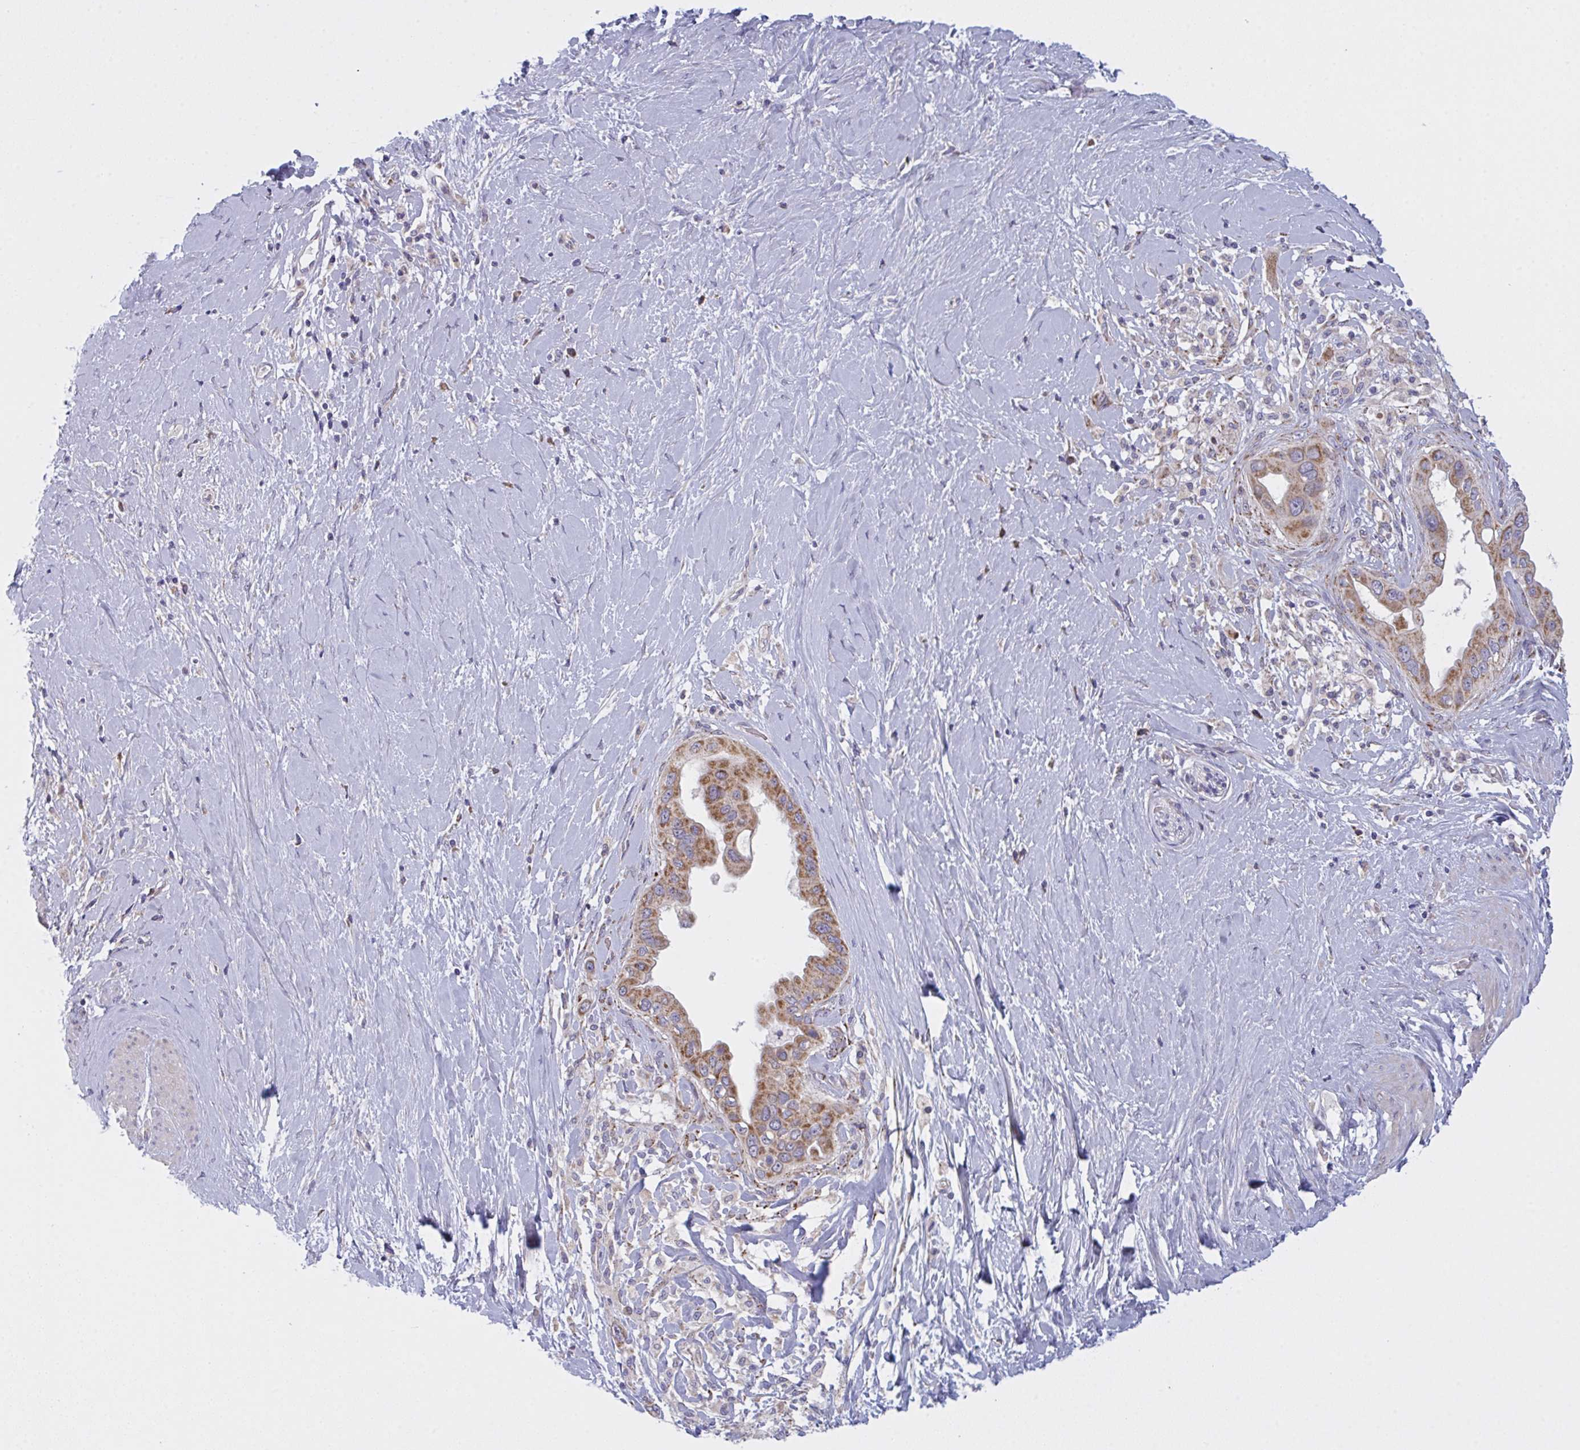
{"staining": {"intensity": "moderate", "quantity": ">75%", "location": "cytoplasmic/membranous"}, "tissue": "pancreatic cancer", "cell_type": "Tumor cells", "image_type": "cancer", "snomed": [{"axis": "morphology", "description": "Adenocarcinoma, NOS"}, {"axis": "topography", "description": "Pancreas"}], "caption": "Human pancreatic cancer (adenocarcinoma) stained with a protein marker reveals moderate staining in tumor cells.", "gene": "MRPS2", "patient": {"sex": "female", "age": 56}}